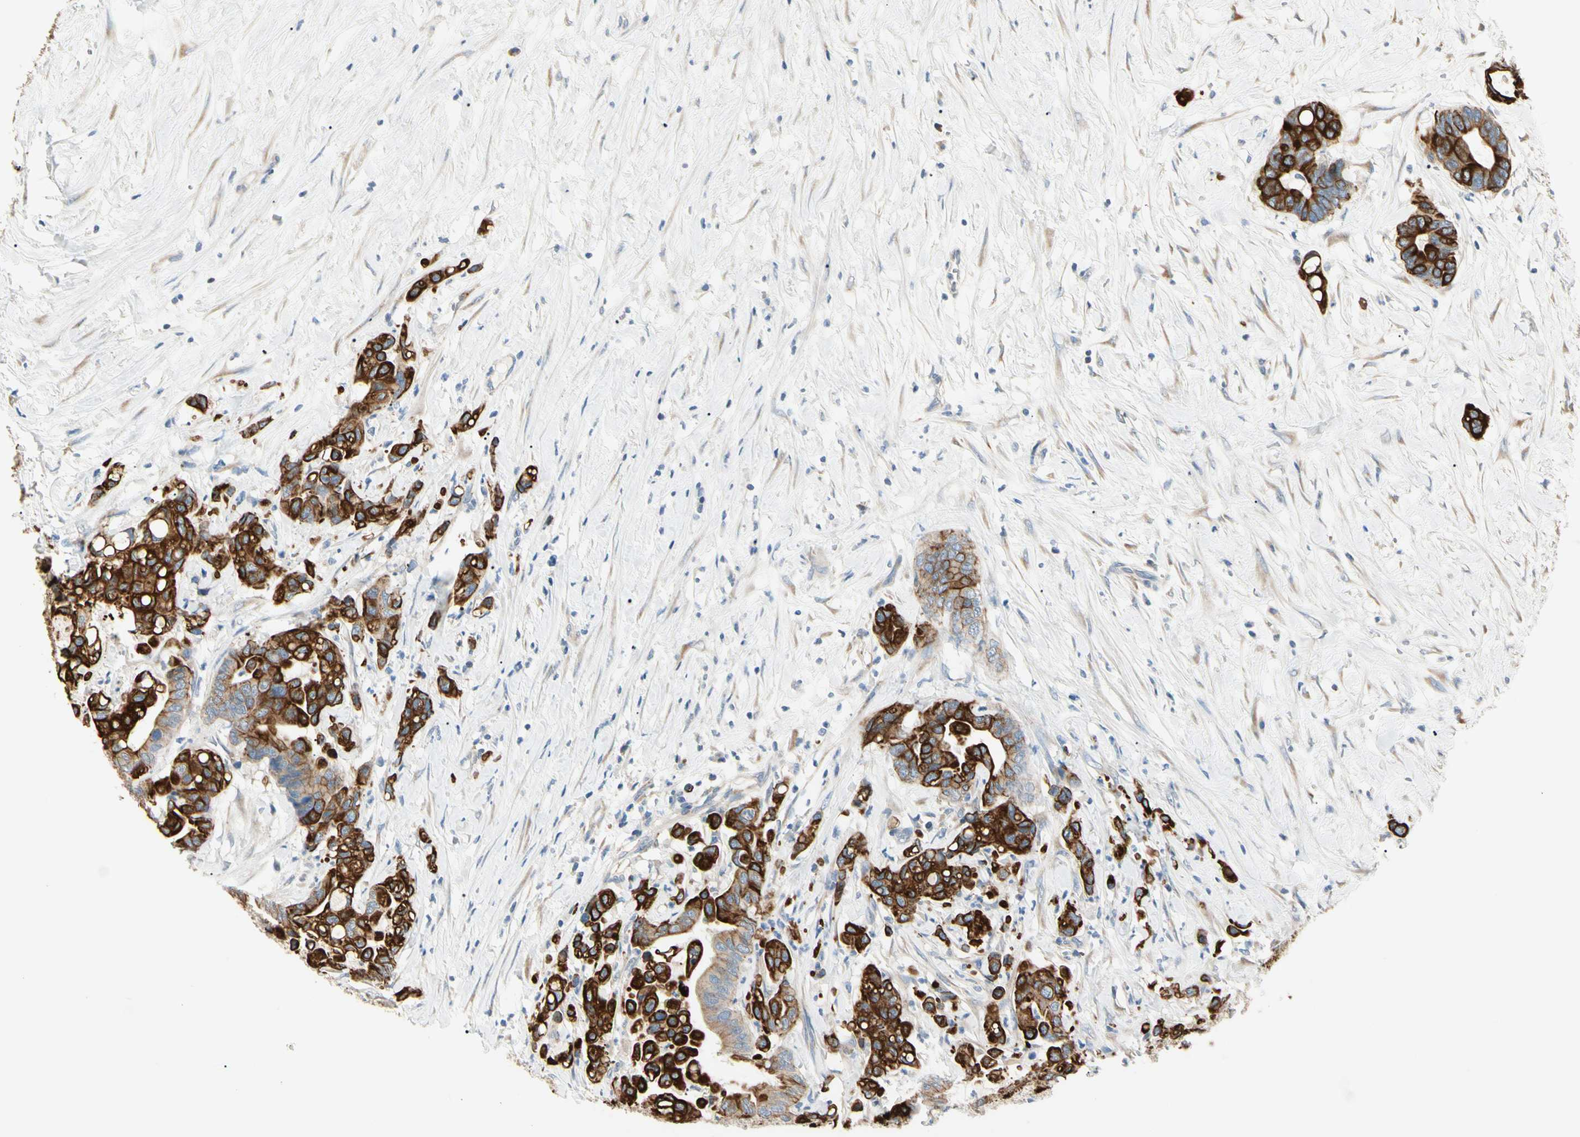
{"staining": {"intensity": "strong", "quantity": ">75%", "location": "cytoplasmic/membranous"}, "tissue": "colorectal cancer", "cell_type": "Tumor cells", "image_type": "cancer", "snomed": [{"axis": "morphology", "description": "Normal tissue, NOS"}, {"axis": "morphology", "description": "Adenocarcinoma, NOS"}, {"axis": "topography", "description": "Colon"}], "caption": "A high amount of strong cytoplasmic/membranous staining is appreciated in about >75% of tumor cells in adenocarcinoma (colorectal) tissue.", "gene": "DUSP12", "patient": {"sex": "male", "age": 82}}